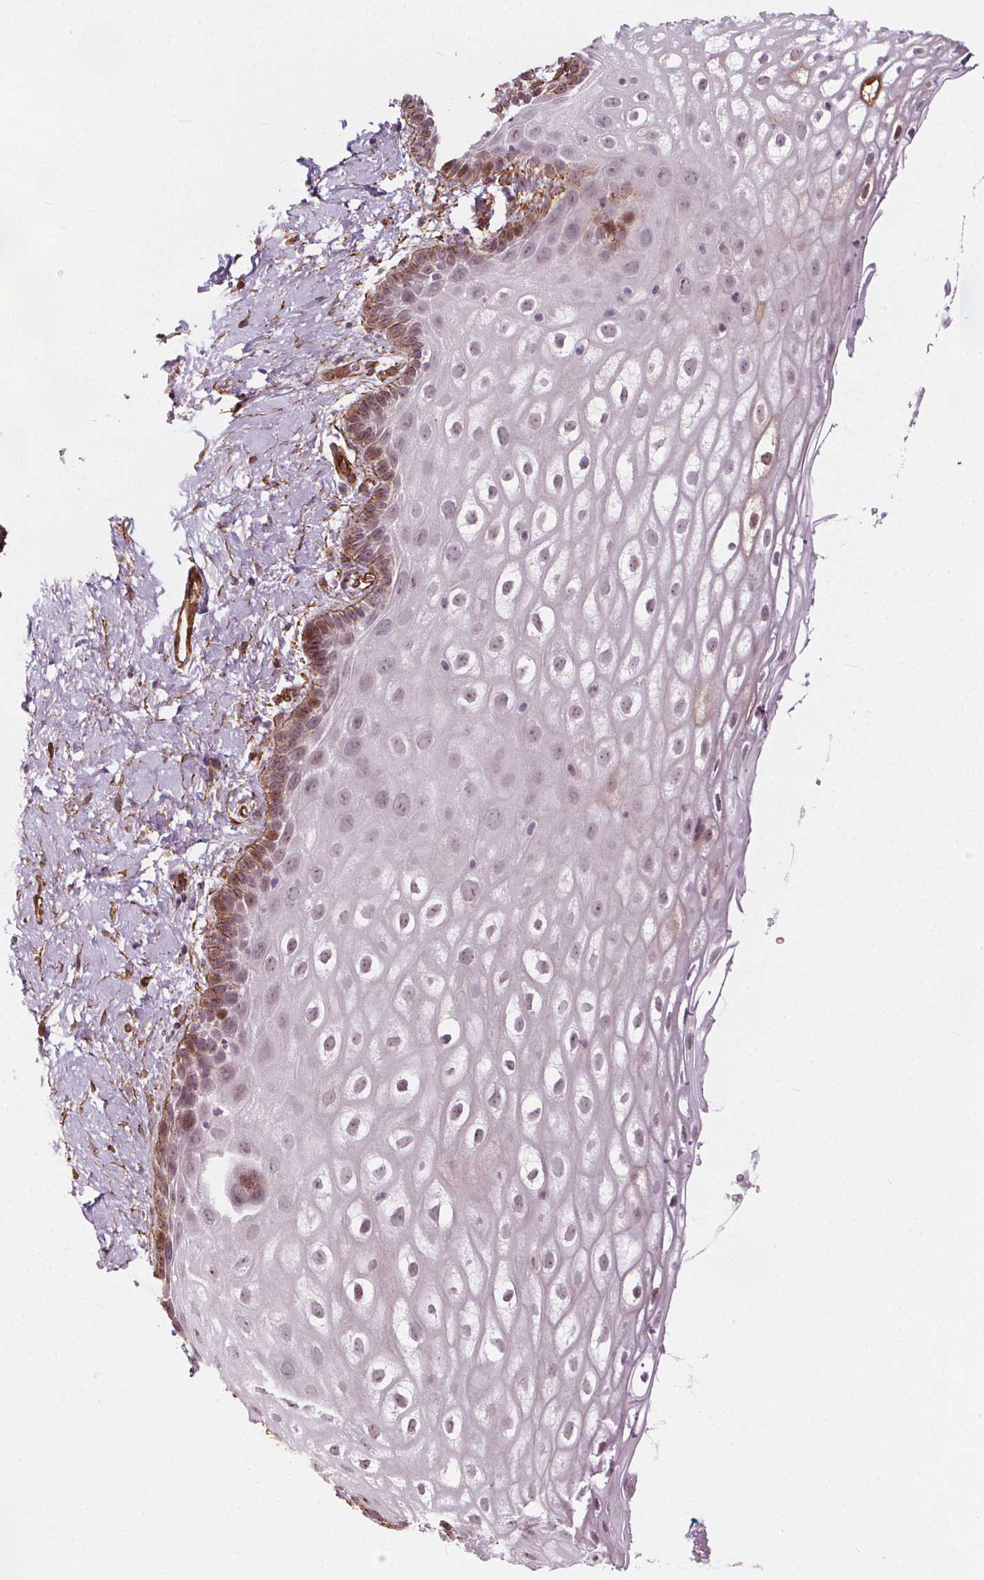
{"staining": {"intensity": "moderate", "quantity": "25%-75%", "location": "cytoplasmic/membranous,nuclear"}, "tissue": "vagina", "cell_type": "Squamous epithelial cells", "image_type": "normal", "snomed": [{"axis": "morphology", "description": "Normal tissue, NOS"}, {"axis": "morphology", "description": "Adenocarcinoma, NOS"}, {"axis": "topography", "description": "Rectum"}, {"axis": "topography", "description": "Vagina"}, {"axis": "topography", "description": "Peripheral nerve tissue"}], "caption": "A medium amount of moderate cytoplasmic/membranous,nuclear staining is seen in approximately 25%-75% of squamous epithelial cells in benign vagina. (DAB IHC, brown staining for protein, blue staining for nuclei).", "gene": "HAS1", "patient": {"sex": "female", "age": 71}}